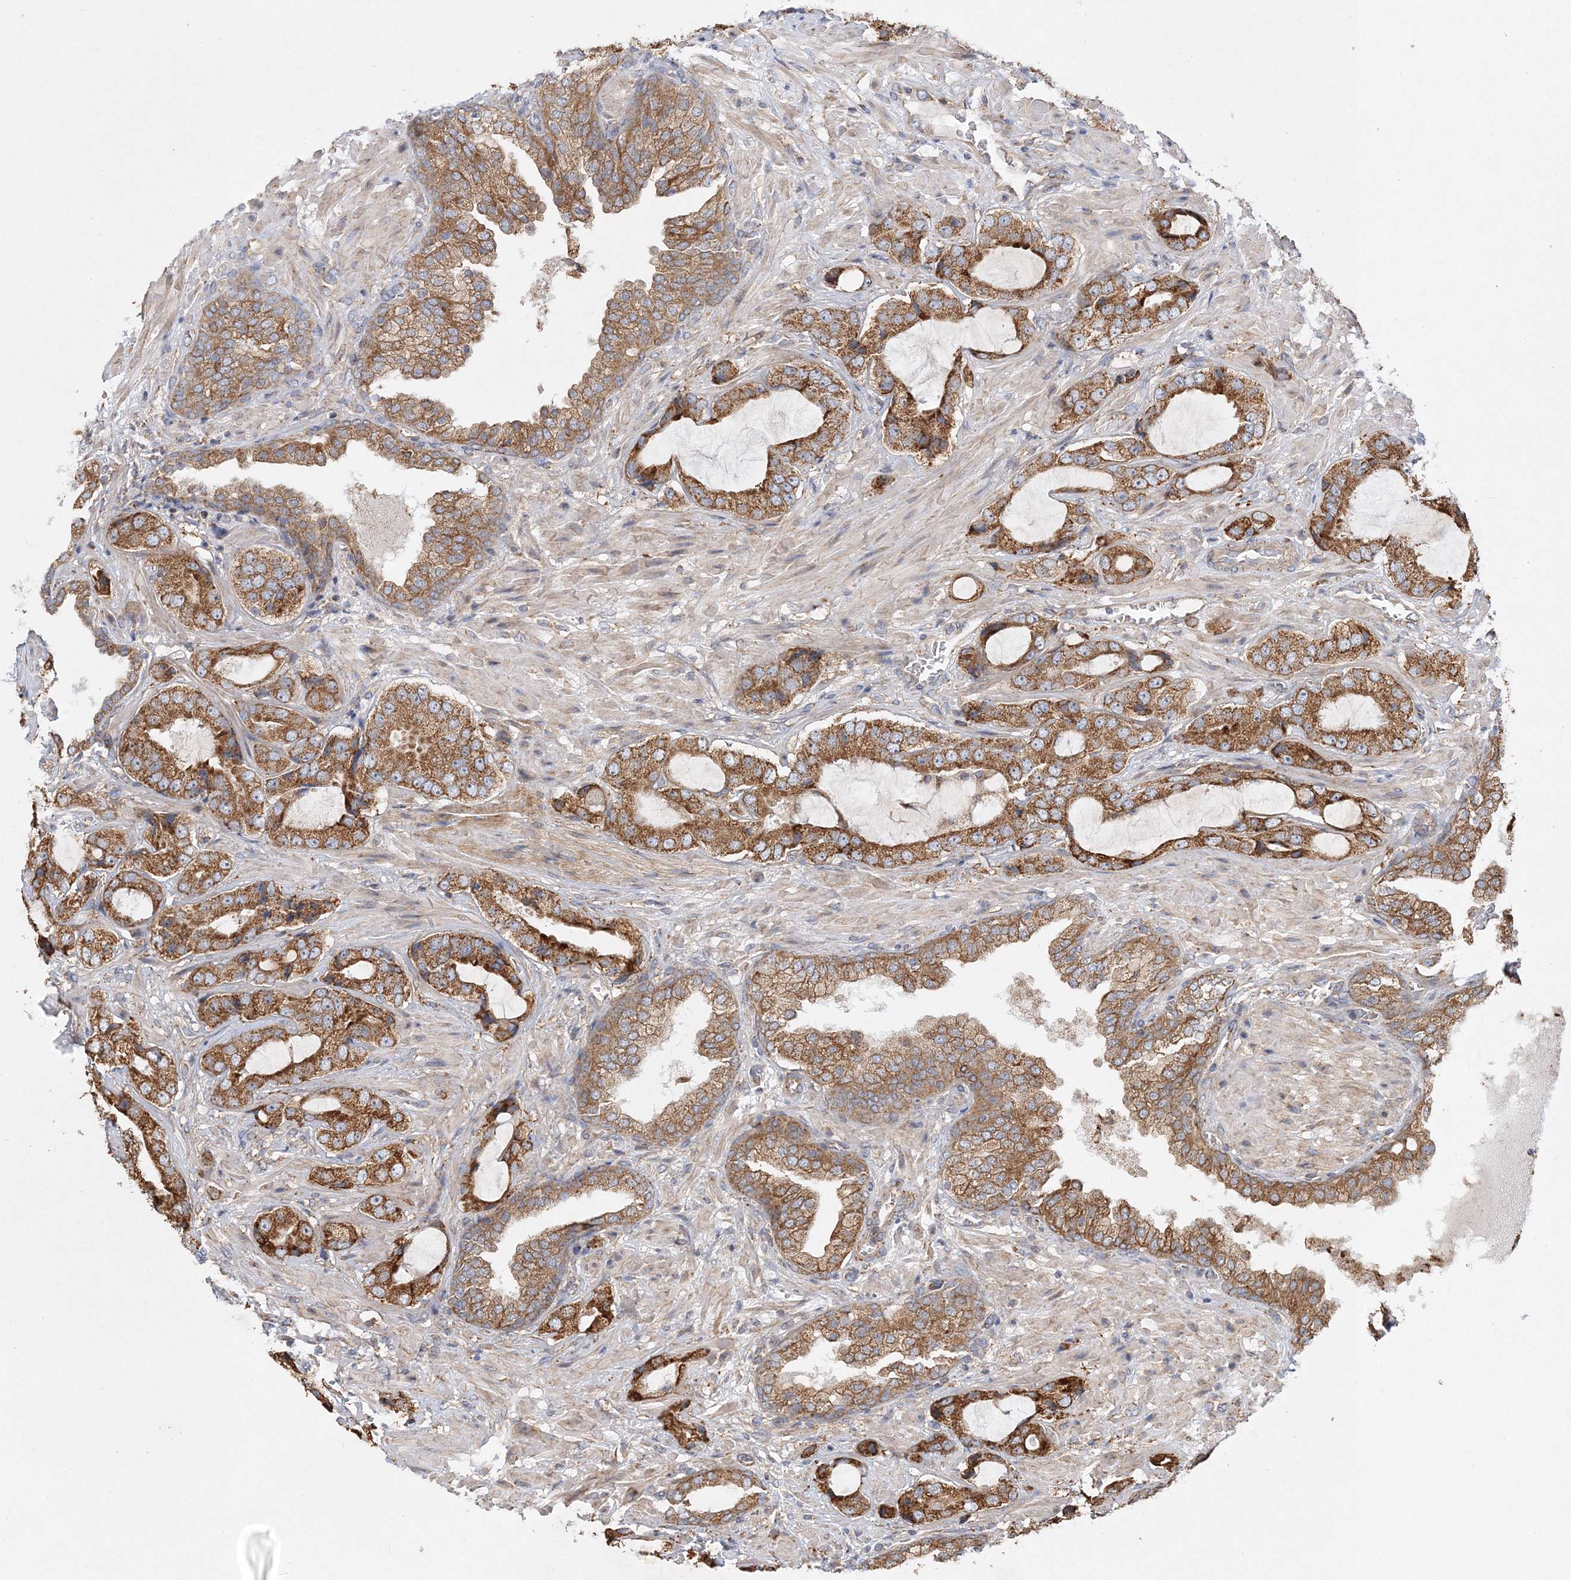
{"staining": {"intensity": "moderate", "quantity": ">75%", "location": "cytoplasmic/membranous"}, "tissue": "prostate cancer", "cell_type": "Tumor cells", "image_type": "cancer", "snomed": [{"axis": "morphology", "description": "Normal tissue, NOS"}, {"axis": "morphology", "description": "Adenocarcinoma, High grade"}, {"axis": "topography", "description": "Prostate"}, {"axis": "topography", "description": "Peripheral nerve tissue"}], "caption": "Human prostate cancer (adenocarcinoma (high-grade)) stained for a protein (brown) demonstrates moderate cytoplasmic/membranous positive positivity in approximately >75% of tumor cells.", "gene": "ZFYVE16", "patient": {"sex": "male", "age": 59}}